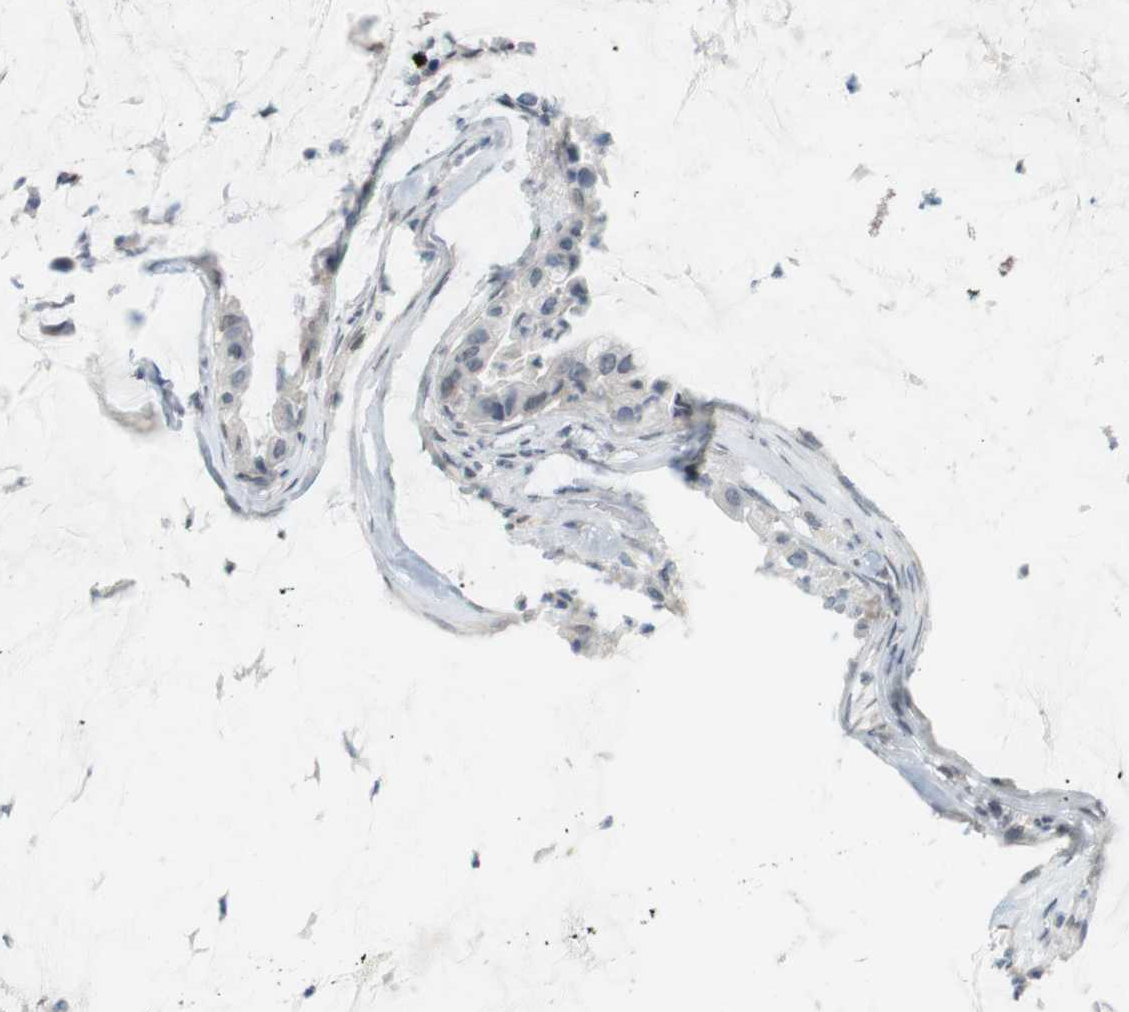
{"staining": {"intensity": "negative", "quantity": "none", "location": "none"}, "tissue": "pancreatic cancer", "cell_type": "Tumor cells", "image_type": "cancer", "snomed": [{"axis": "morphology", "description": "Adenocarcinoma, NOS"}, {"axis": "topography", "description": "Pancreas"}], "caption": "A high-resolution histopathology image shows immunohistochemistry staining of pancreatic cancer, which demonstrates no significant staining in tumor cells.", "gene": "DMC1", "patient": {"sex": "male", "age": 41}}